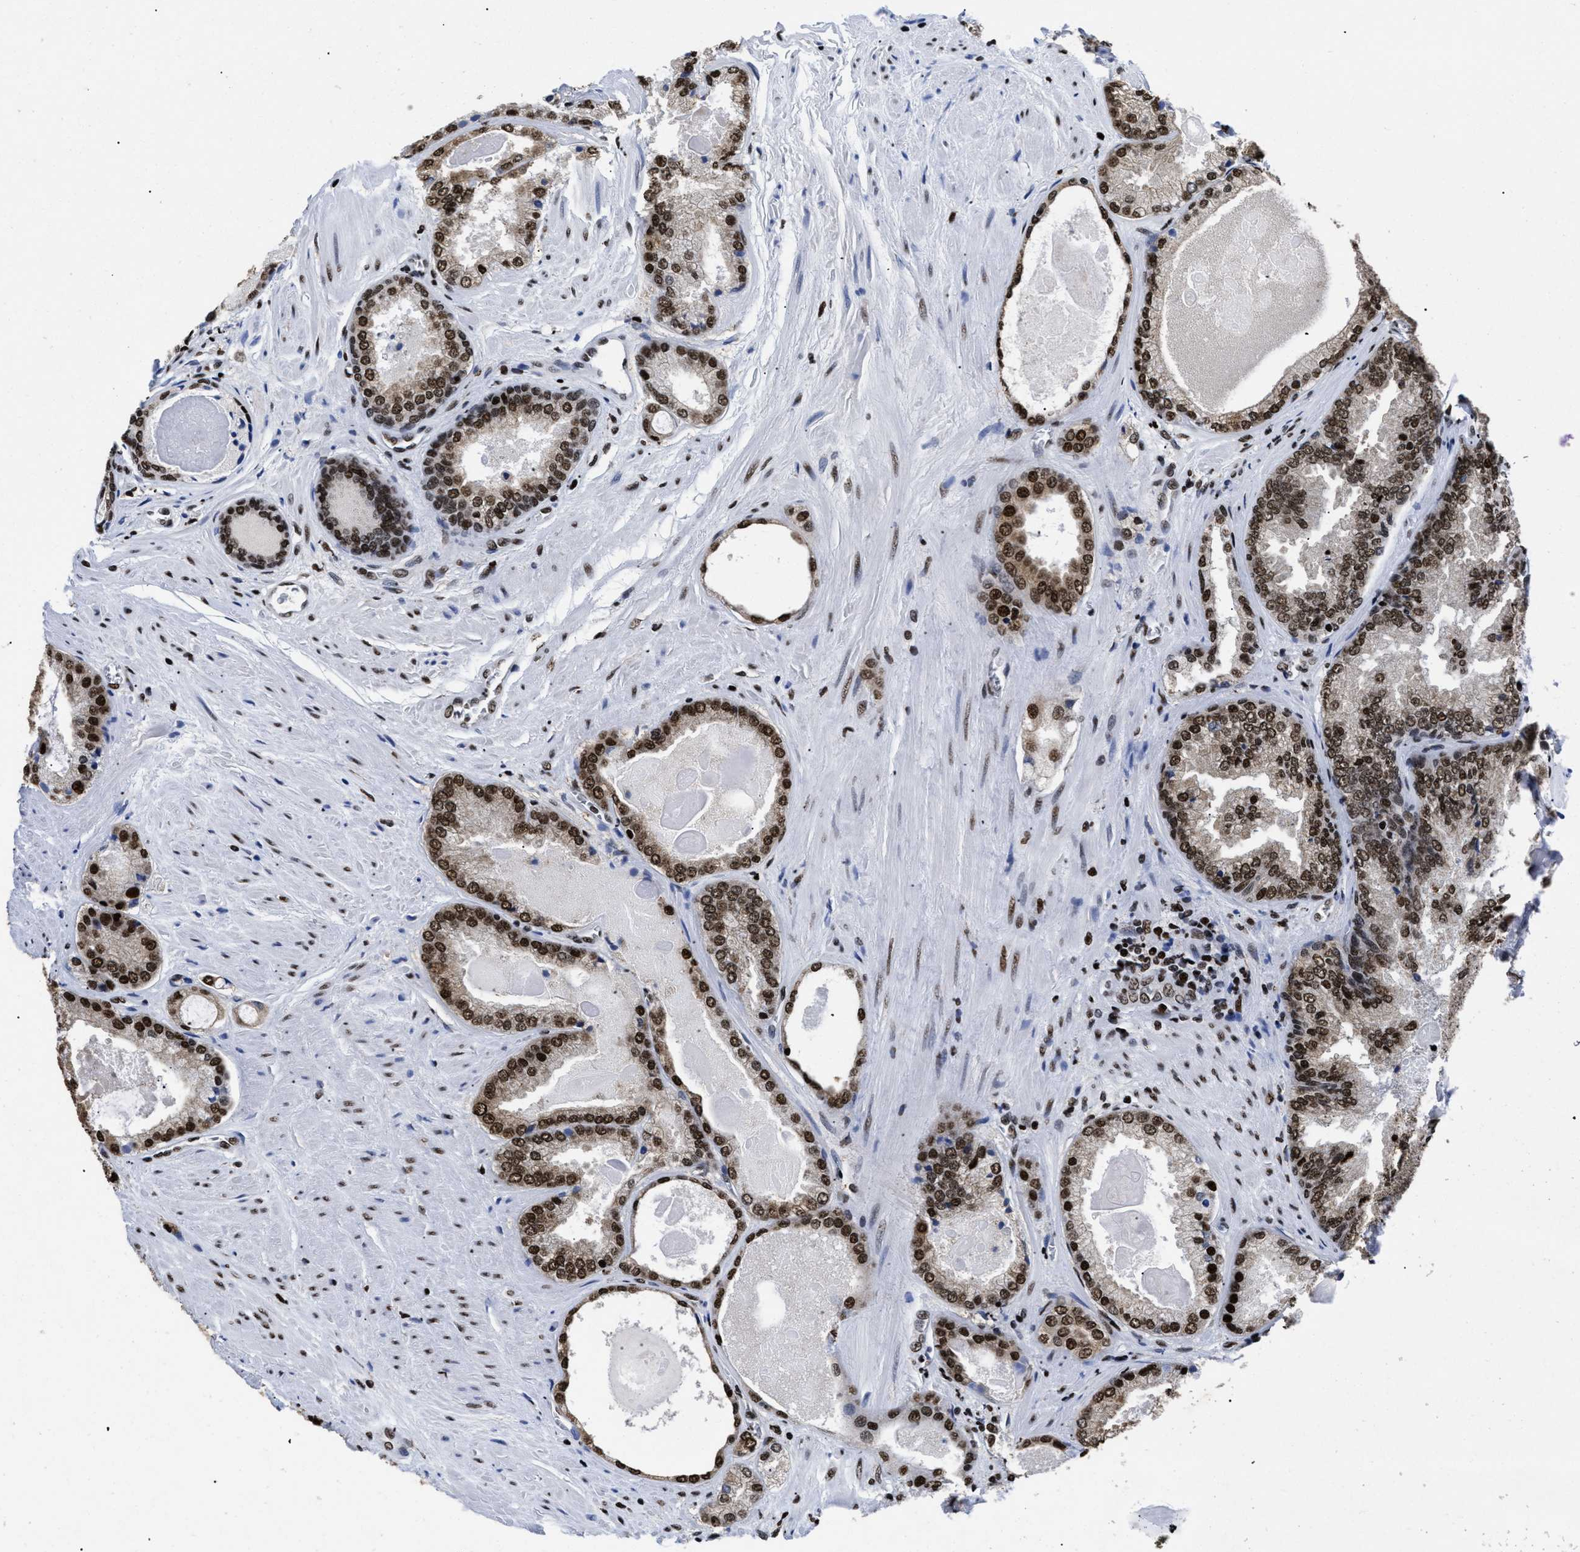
{"staining": {"intensity": "strong", "quantity": ">75%", "location": "nuclear"}, "tissue": "prostate cancer", "cell_type": "Tumor cells", "image_type": "cancer", "snomed": [{"axis": "morphology", "description": "Adenocarcinoma, High grade"}, {"axis": "topography", "description": "Prostate"}], "caption": "Immunohistochemistry (IHC) photomicrograph of neoplastic tissue: prostate cancer (adenocarcinoma (high-grade)) stained using immunohistochemistry reveals high levels of strong protein expression localized specifically in the nuclear of tumor cells, appearing as a nuclear brown color.", "gene": "CALHM3", "patient": {"sex": "male", "age": 65}}